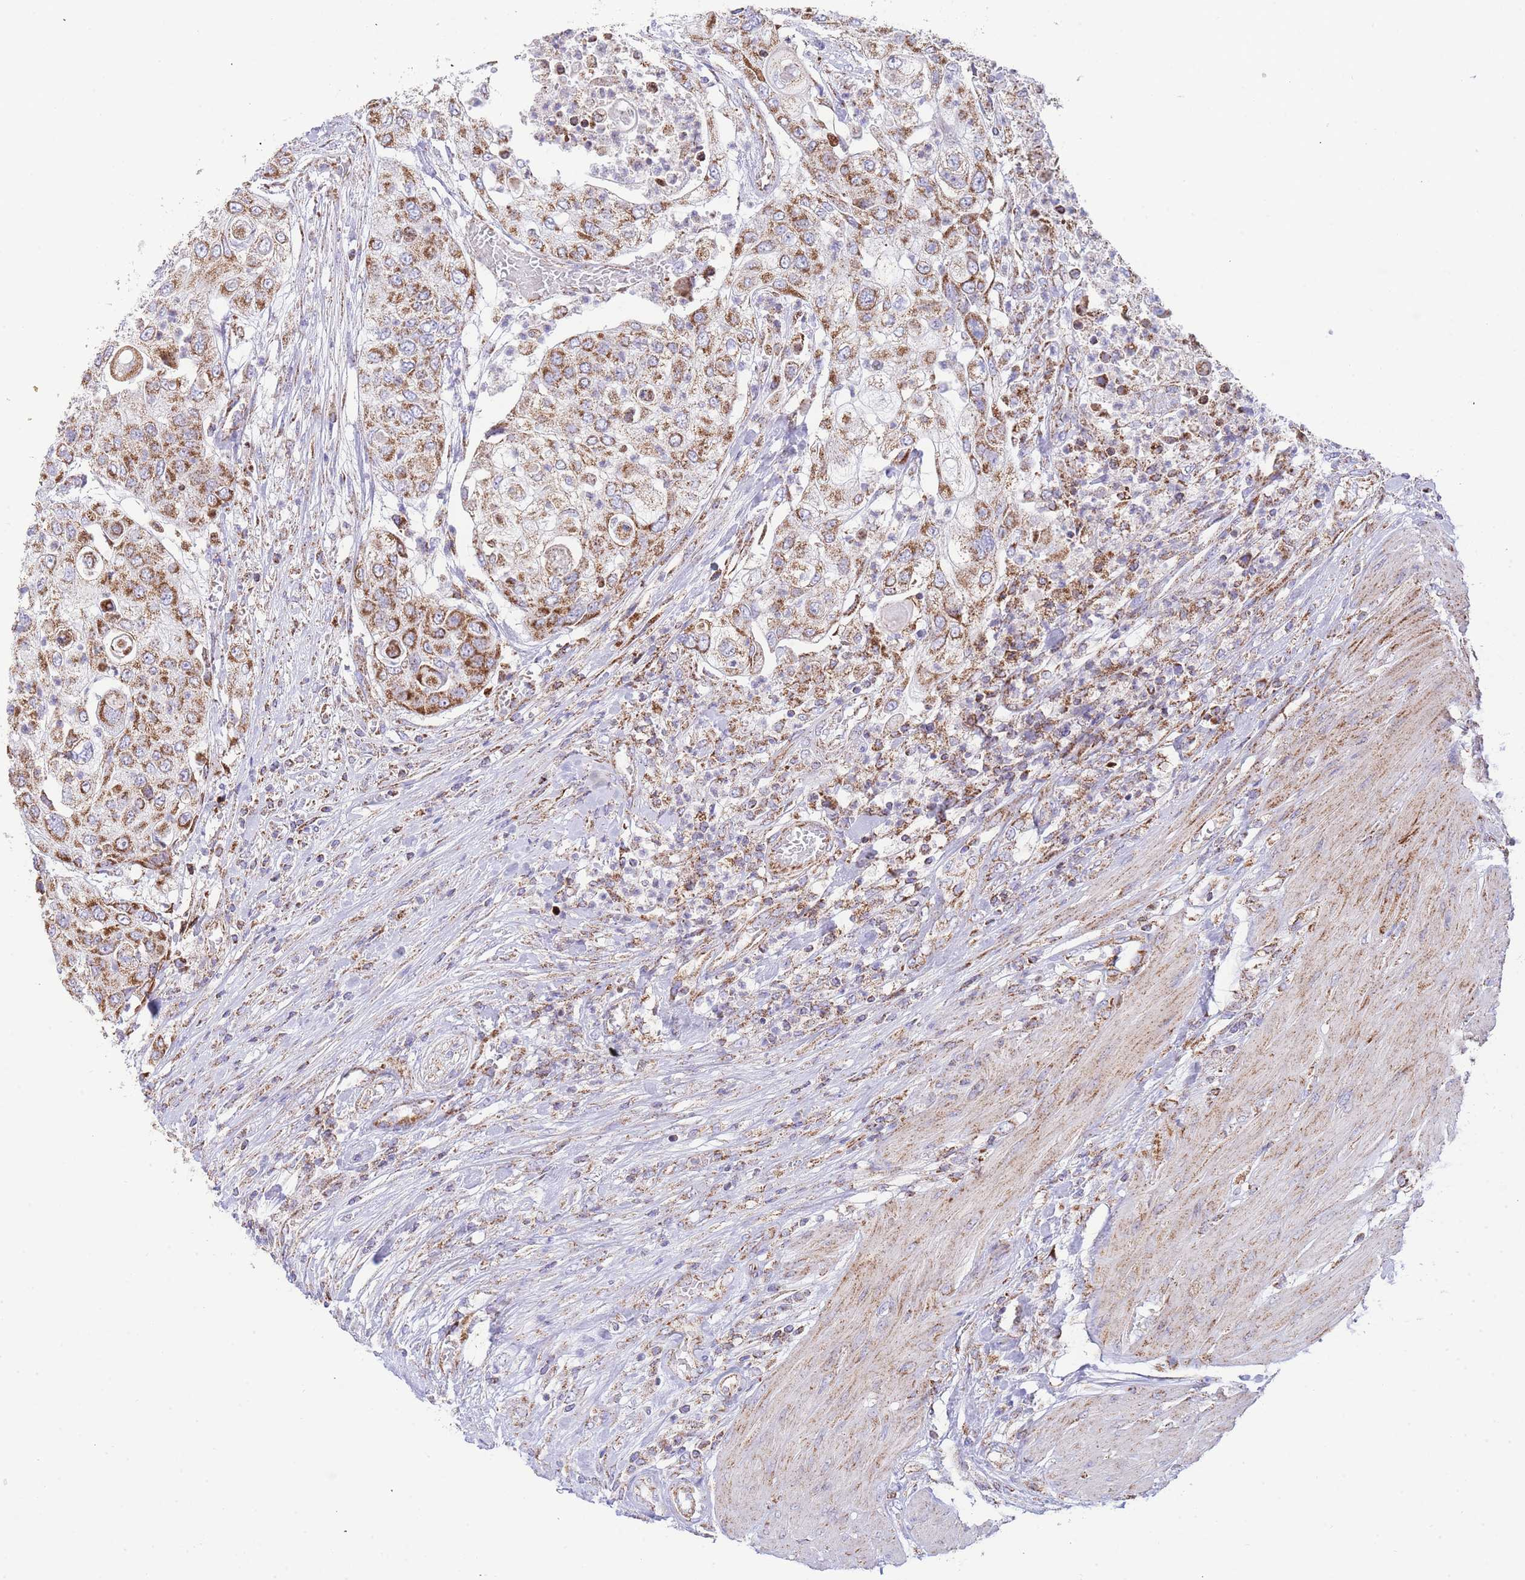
{"staining": {"intensity": "moderate", "quantity": ">75%", "location": "cytoplasmic/membranous"}, "tissue": "urothelial cancer", "cell_type": "Tumor cells", "image_type": "cancer", "snomed": [{"axis": "morphology", "description": "Urothelial carcinoma, High grade"}, {"axis": "topography", "description": "Urinary bladder"}], "caption": "Immunohistochemistry (IHC) image of neoplastic tissue: human high-grade urothelial carcinoma stained using IHC demonstrates medium levels of moderate protein expression localized specifically in the cytoplasmic/membranous of tumor cells, appearing as a cytoplasmic/membranous brown color.", "gene": "GSTM1", "patient": {"sex": "female", "age": 79}}